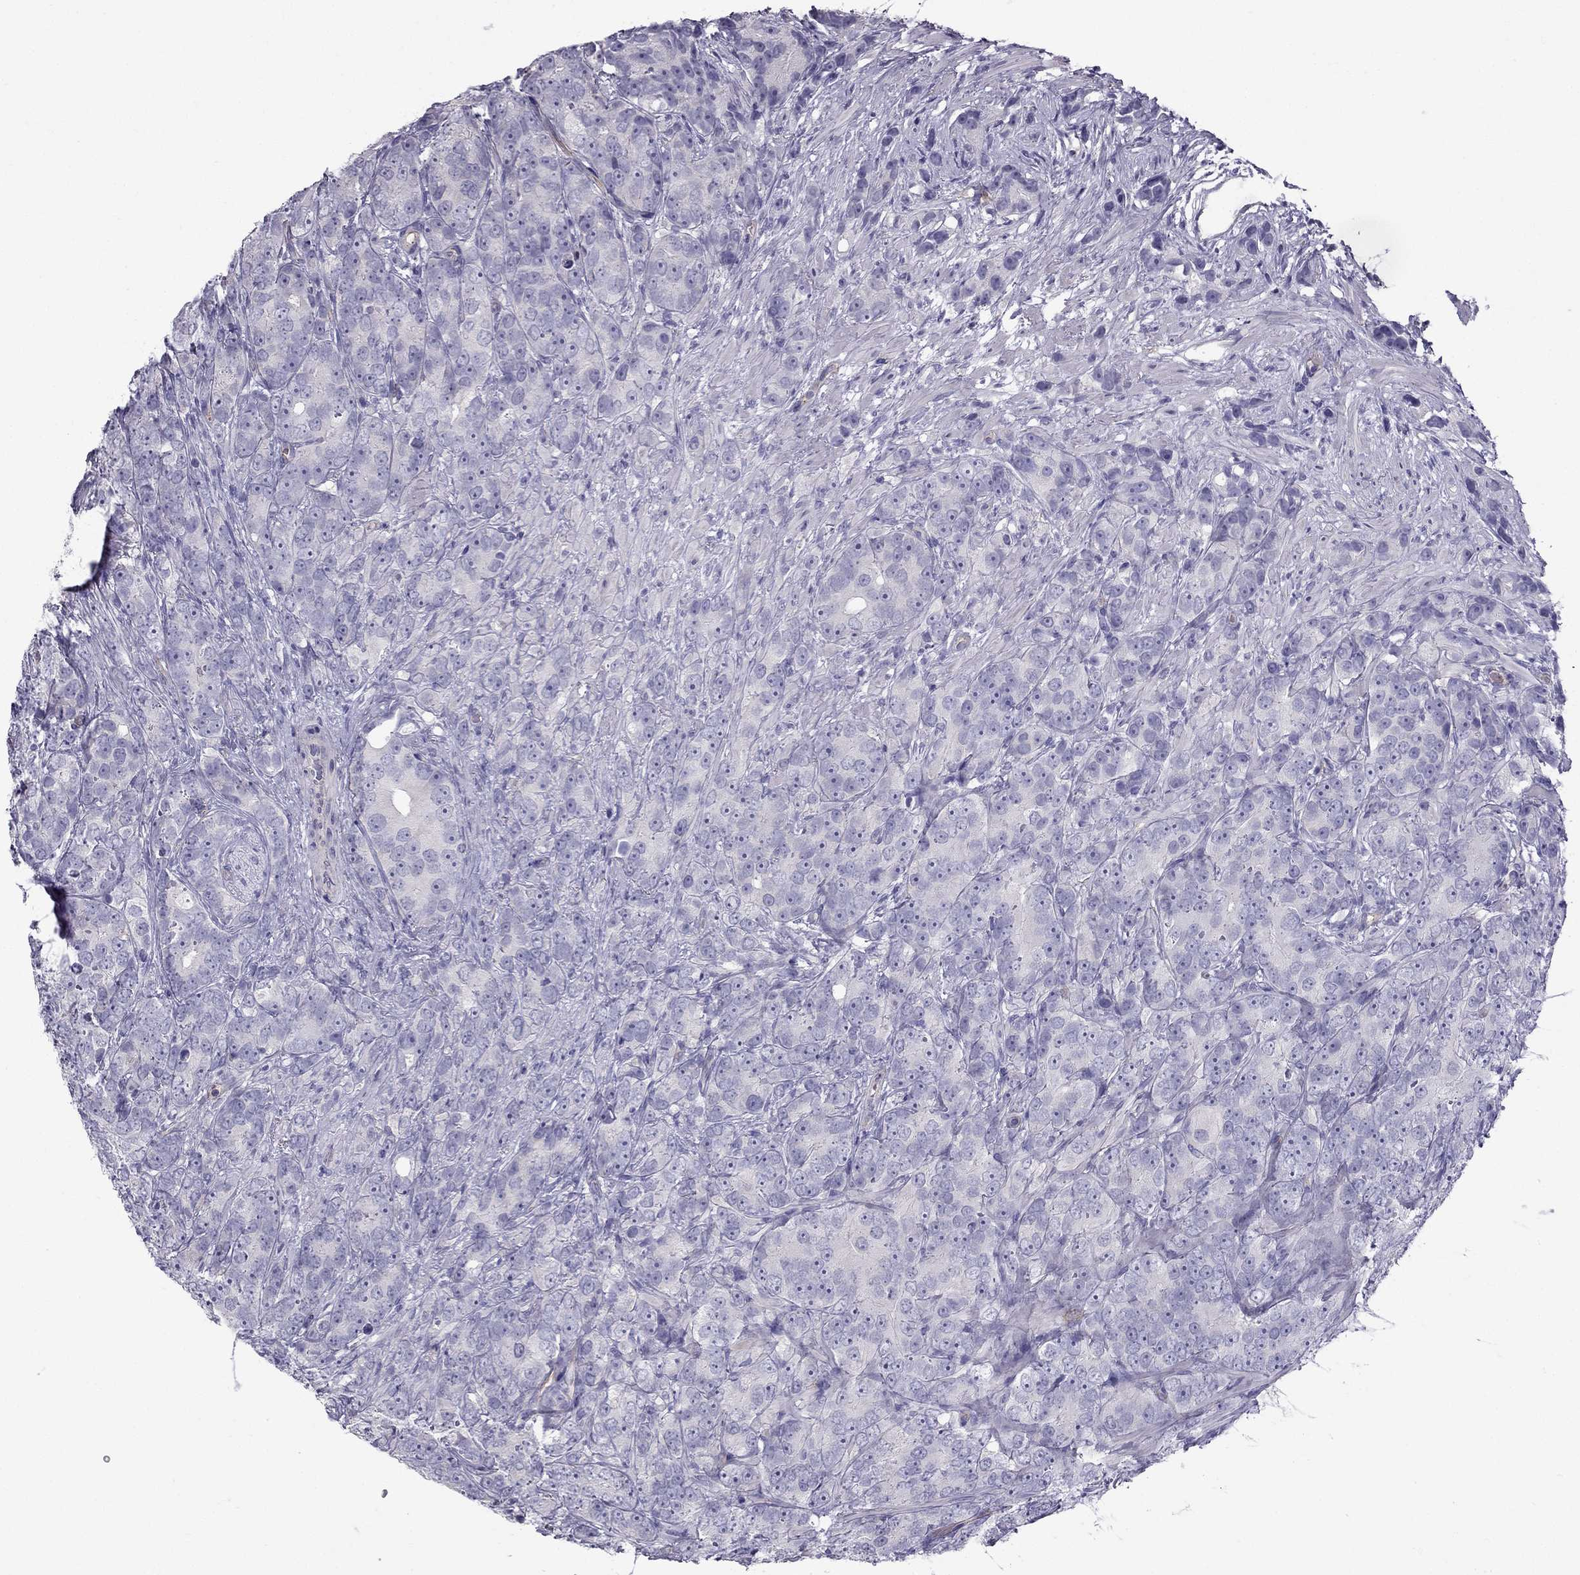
{"staining": {"intensity": "negative", "quantity": "none", "location": "none"}, "tissue": "prostate cancer", "cell_type": "Tumor cells", "image_type": "cancer", "snomed": [{"axis": "morphology", "description": "Adenocarcinoma, High grade"}, {"axis": "topography", "description": "Prostate"}], "caption": "High power microscopy histopathology image of an IHC micrograph of prostate adenocarcinoma (high-grade), revealing no significant staining in tumor cells.", "gene": "STOML3", "patient": {"sex": "male", "age": 90}}